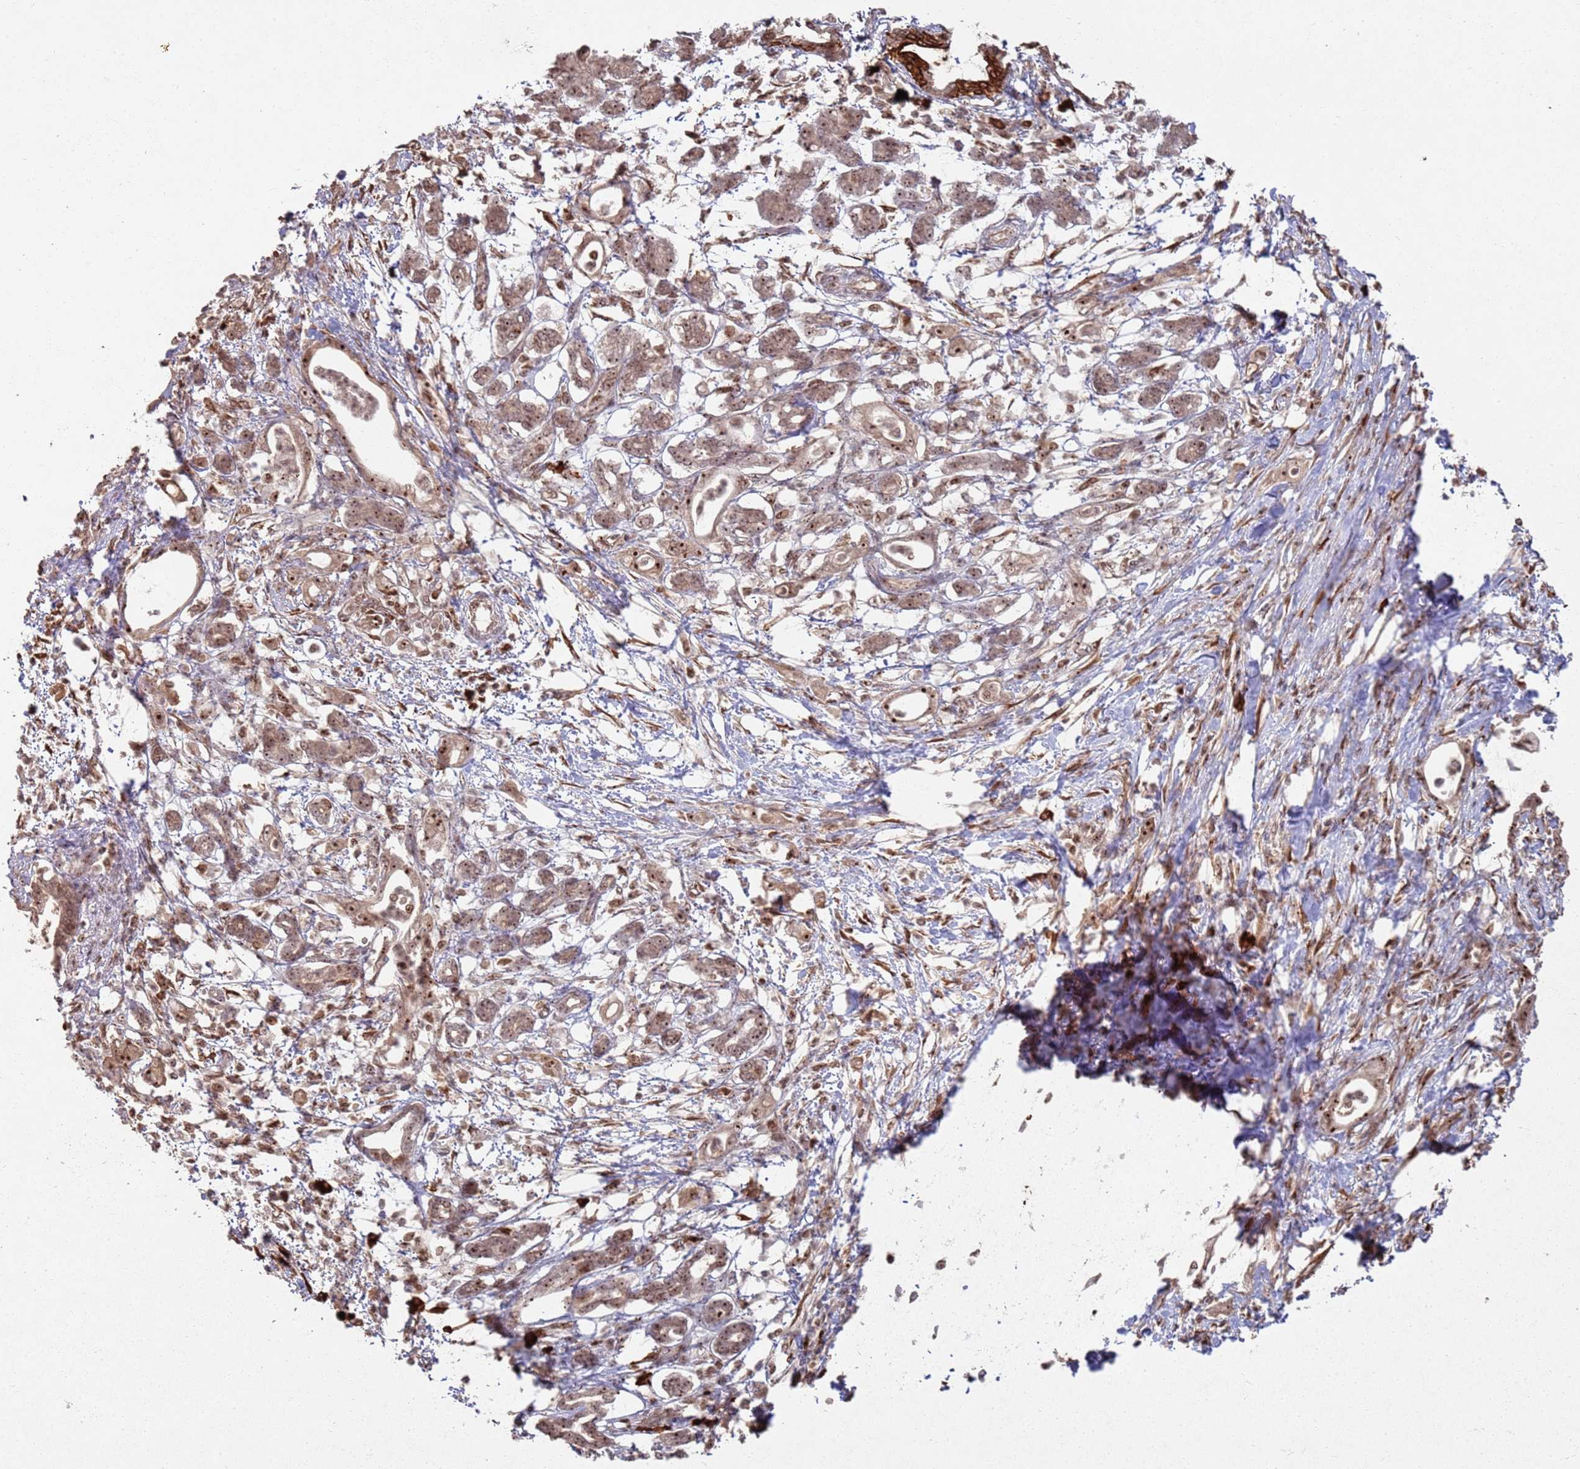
{"staining": {"intensity": "strong", "quantity": "25%-75%", "location": "cytoplasmic/membranous,nuclear"}, "tissue": "pancreatic cancer", "cell_type": "Tumor cells", "image_type": "cancer", "snomed": [{"axis": "morphology", "description": "Adenocarcinoma, NOS"}, {"axis": "topography", "description": "Pancreas"}], "caption": "The micrograph reveals staining of adenocarcinoma (pancreatic), revealing strong cytoplasmic/membranous and nuclear protein positivity (brown color) within tumor cells.", "gene": "UTP11", "patient": {"sex": "female", "age": 55}}